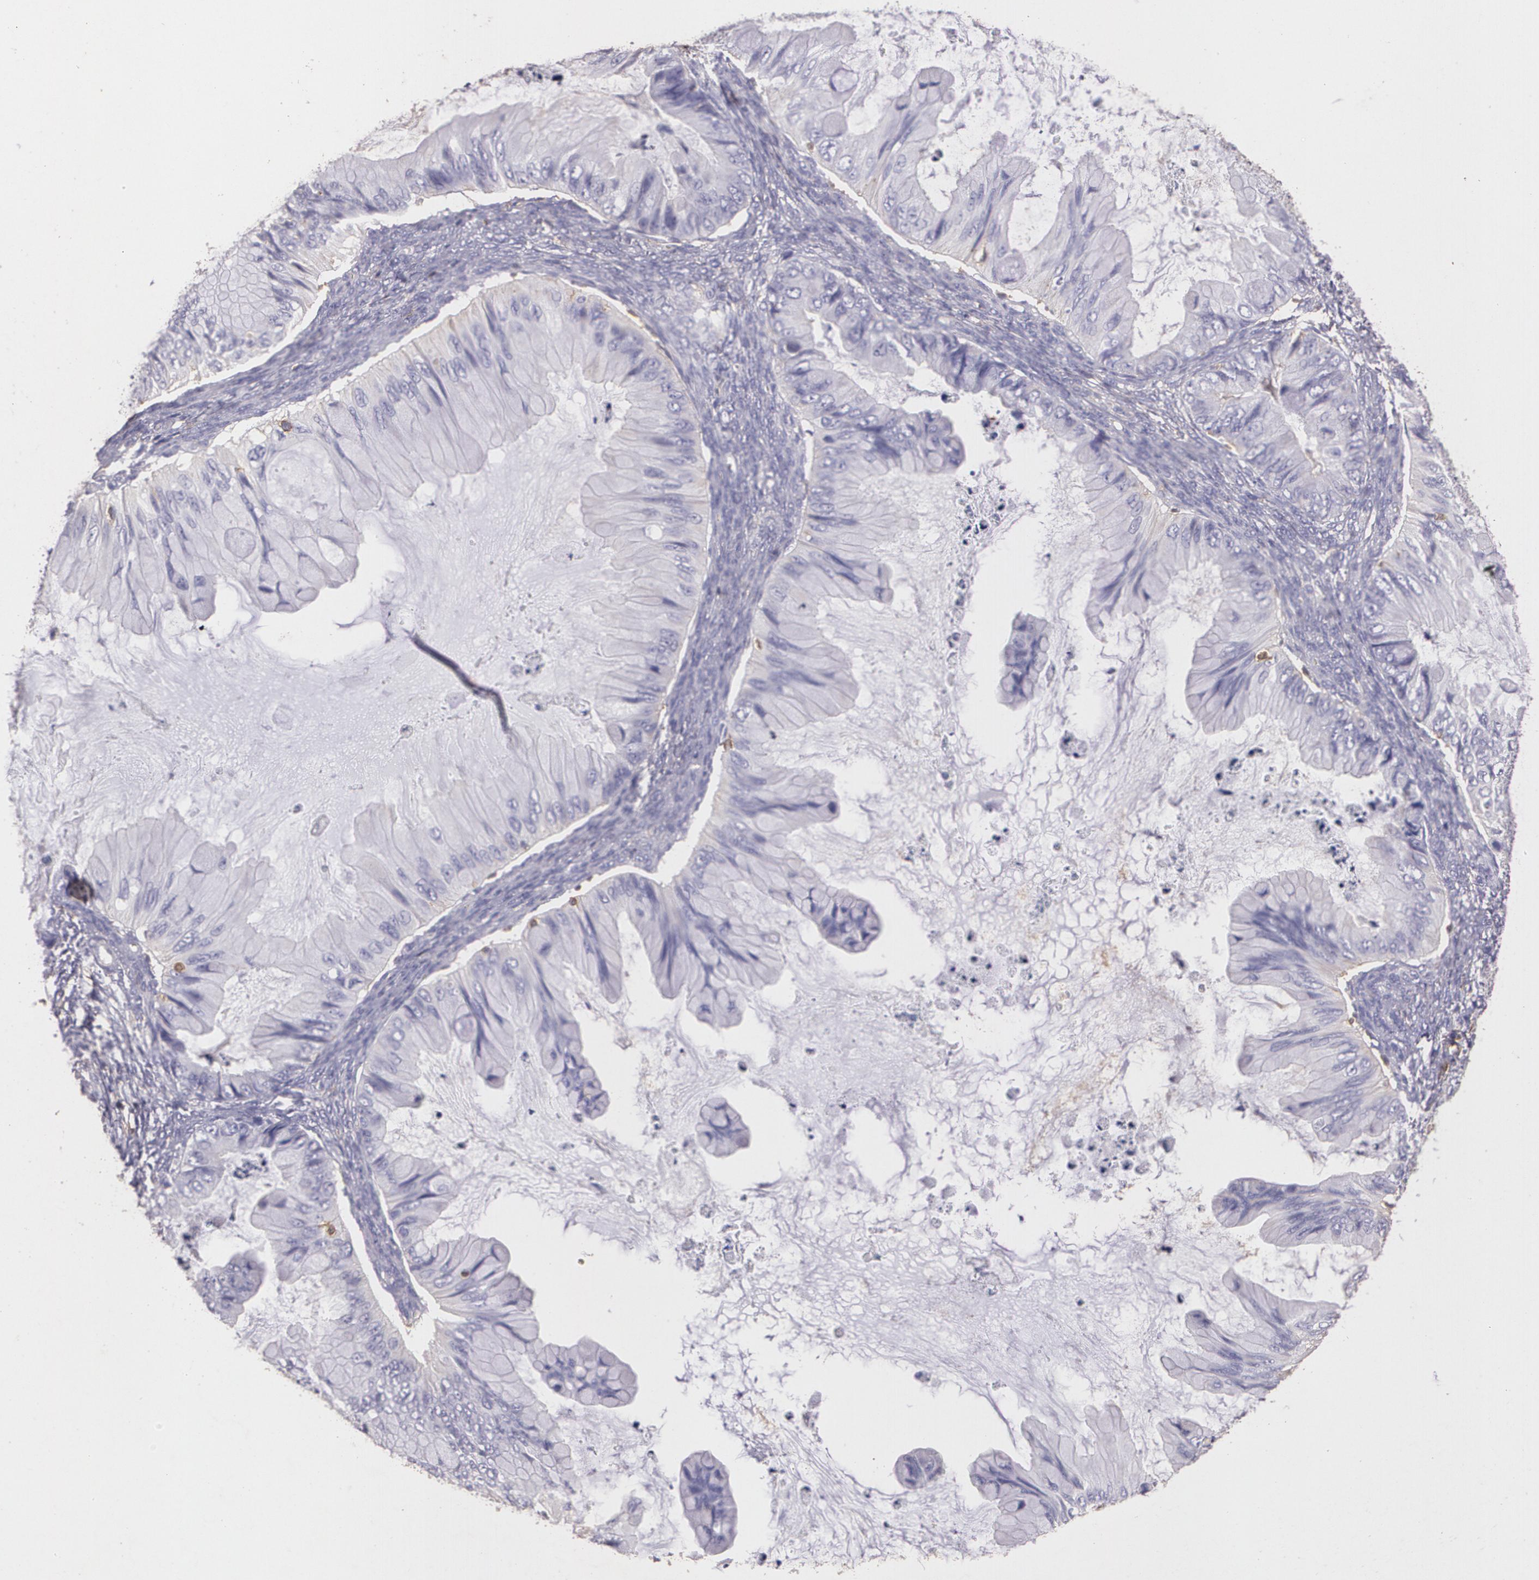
{"staining": {"intensity": "negative", "quantity": "none", "location": "none"}, "tissue": "ovarian cancer", "cell_type": "Tumor cells", "image_type": "cancer", "snomed": [{"axis": "morphology", "description": "Cystadenocarcinoma, mucinous, NOS"}, {"axis": "topography", "description": "Ovary"}], "caption": "Tumor cells show no significant protein expression in ovarian cancer (mucinous cystadenocarcinoma).", "gene": "TGFBR1", "patient": {"sex": "female", "age": 73}}